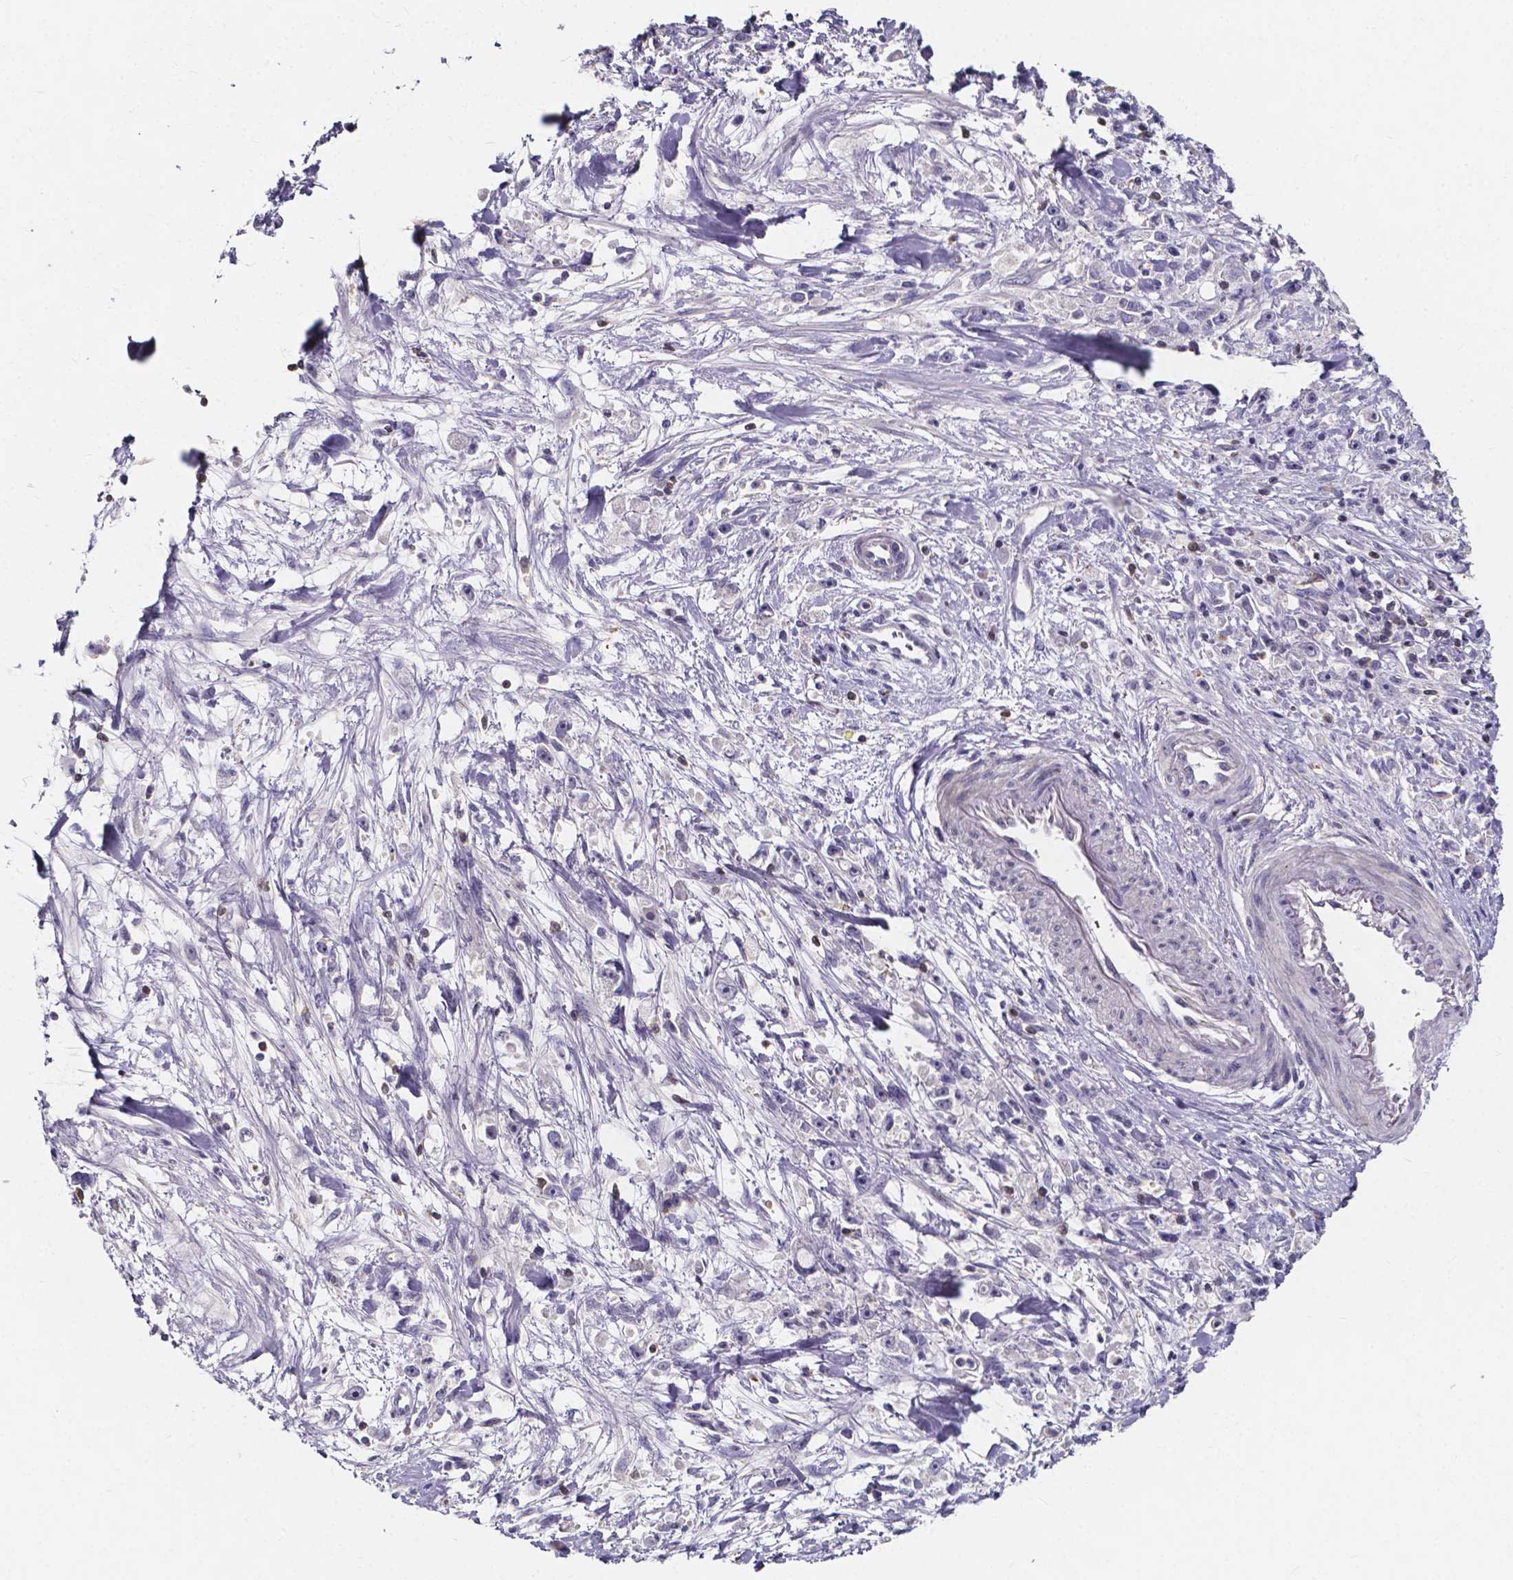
{"staining": {"intensity": "negative", "quantity": "none", "location": "none"}, "tissue": "stomach cancer", "cell_type": "Tumor cells", "image_type": "cancer", "snomed": [{"axis": "morphology", "description": "Adenocarcinoma, NOS"}, {"axis": "topography", "description": "Stomach"}], "caption": "Tumor cells show no significant protein positivity in stomach cancer.", "gene": "THEMIS", "patient": {"sex": "female", "age": 59}}